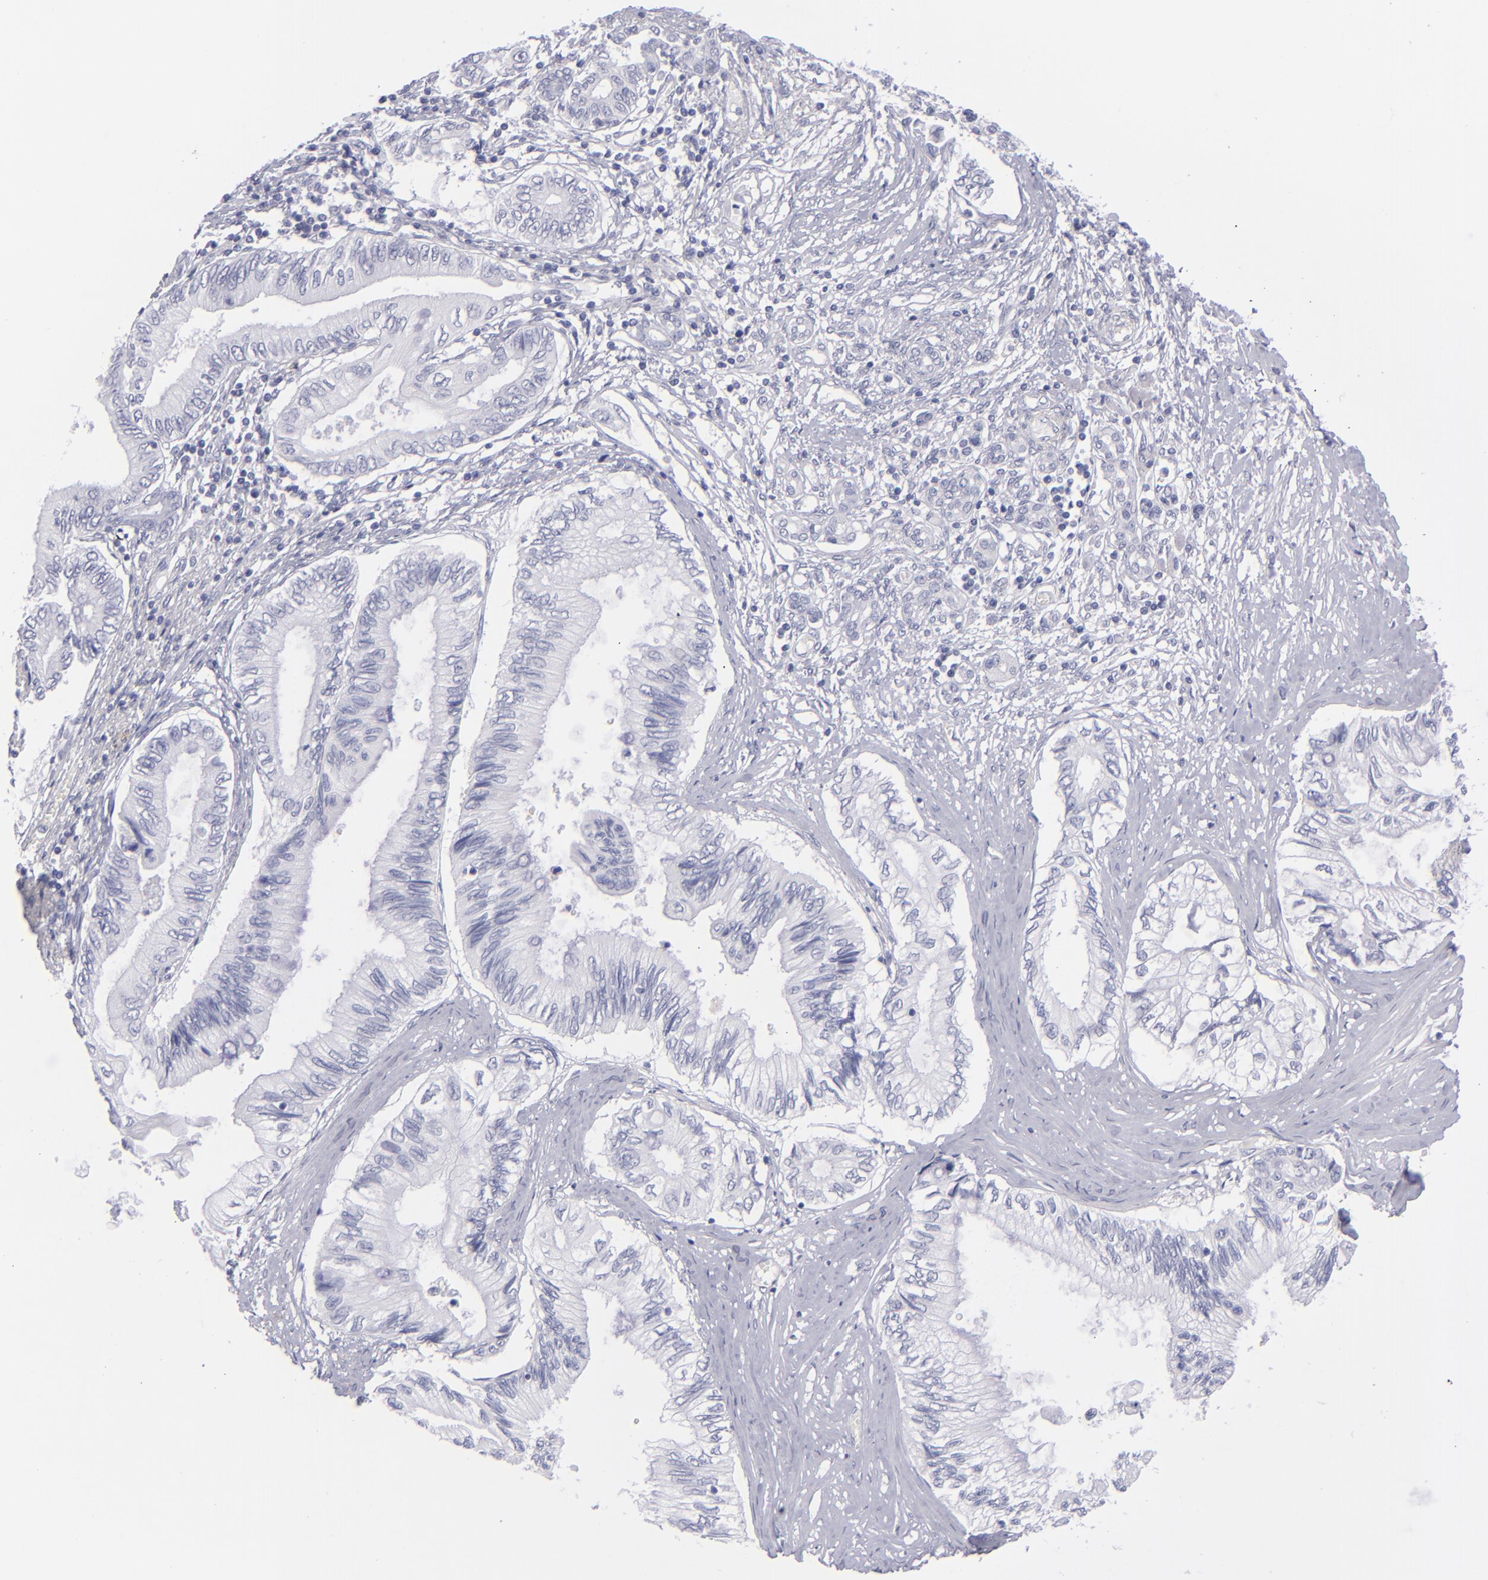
{"staining": {"intensity": "negative", "quantity": "none", "location": "none"}, "tissue": "pancreatic cancer", "cell_type": "Tumor cells", "image_type": "cancer", "snomed": [{"axis": "morphology", "description": "Adenocarcinoma, NOS"}, {"axis": "topography", "description": "Pancreas"}], "caption": "The immunohistochemistry image has no significant expression in tumor cells of pancreatic adenocarcinoma tissue.", "gene": "MYH11", "patient": {"sex": "female", "age": 66}}